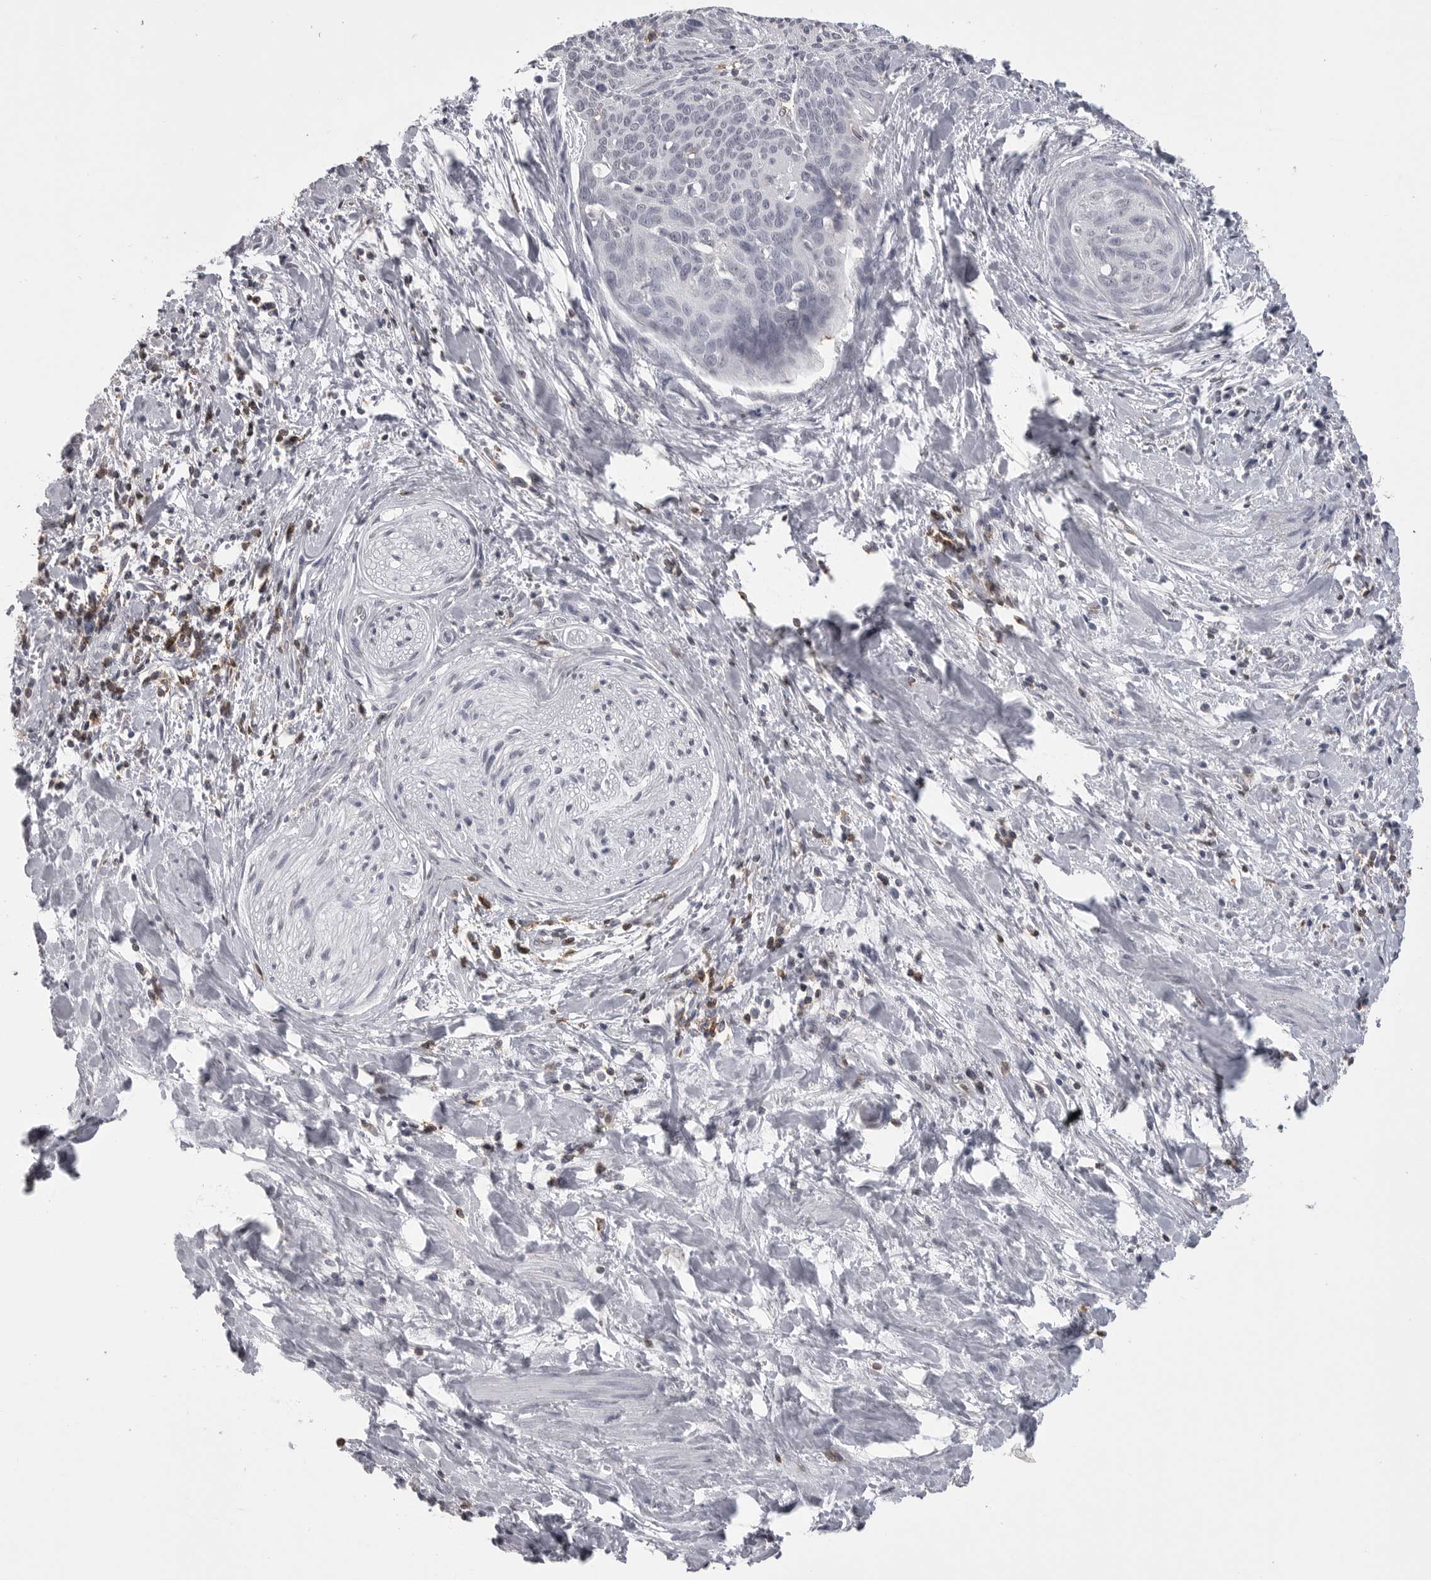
{"staining": {"intensity": "negative", "quantity": "none", "location": "none"}, "tissue": "cervical cancer", "cell_type": "Tumor cells", "image_type": "cancer", "snomed": [{"axis": "morphology", "description": "Squamous cell carcinoma, NOS"}, {"axis": "topography", "description": "Cervix"}], "caption": "DAB (3,3'-diaminobenzidine) immunohistochemical staining of cervical cancer (squamous cell carcinoma) shows no significant expression in tumor cells.", "gene": "ITGAL", "patient": {"sex": "female", "age": 55}}